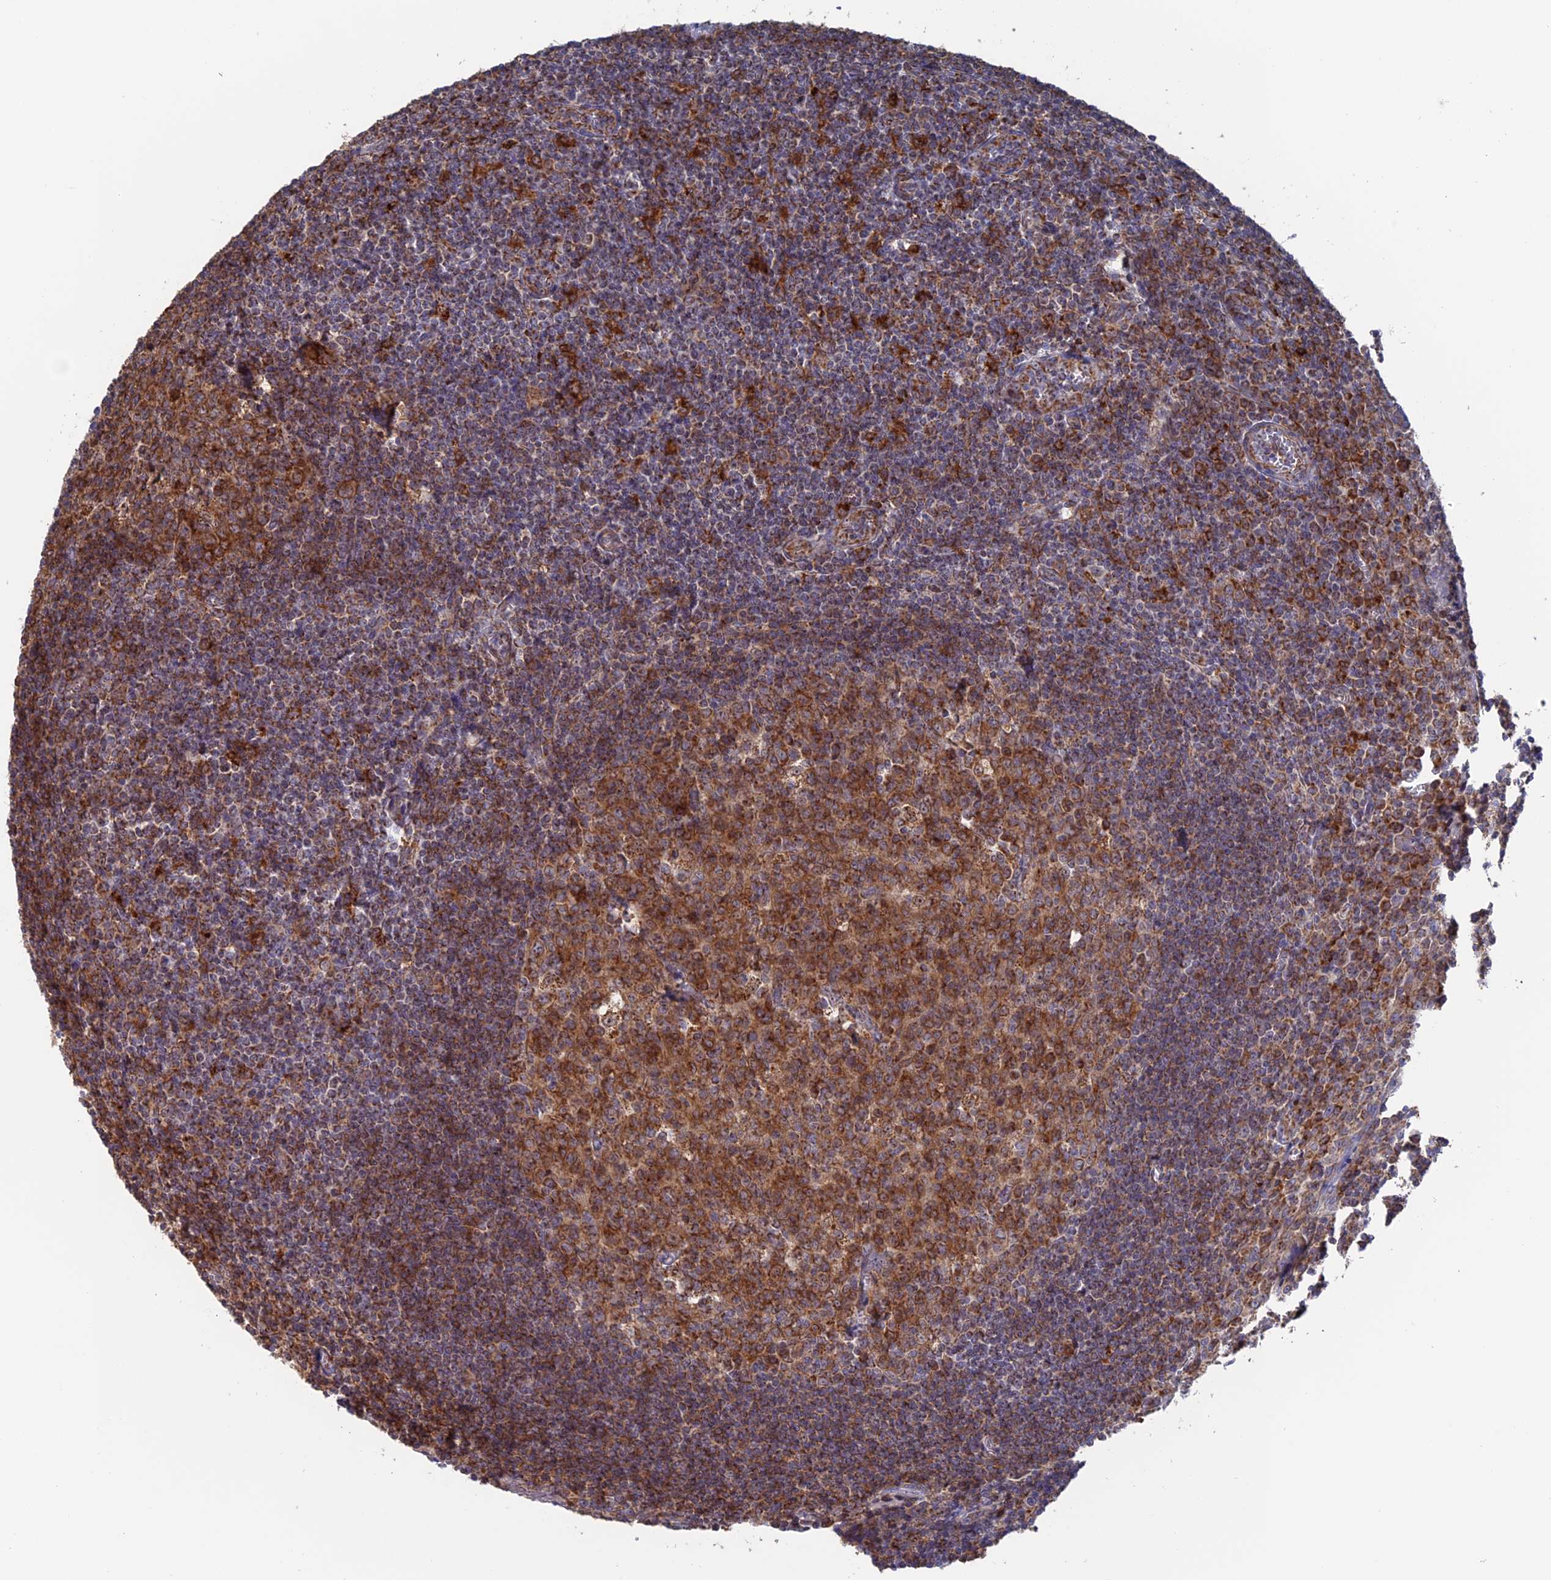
{"staining": {"intensity": "strong", "quantity": ">75%", "location": "cytoplasmic/membranous"}, "tissue": "tonsil", "cell_type": "Germinal center cells", "image_type": "normal", "snomed": [{"axis": "morphology", "description": "Normal tissue, NOS"}, {"axis": "topography", "description": "Tonsil"}], "caption": "A micrograph showing strong cytoplasmic/membranous positivity in approximately >75% of germinal center cells in unremarkable tonsil, as visualized by brown immunohistochemical staining.", "gene": "DTYMK", "patient": {"sex": "male", "age": 27}}